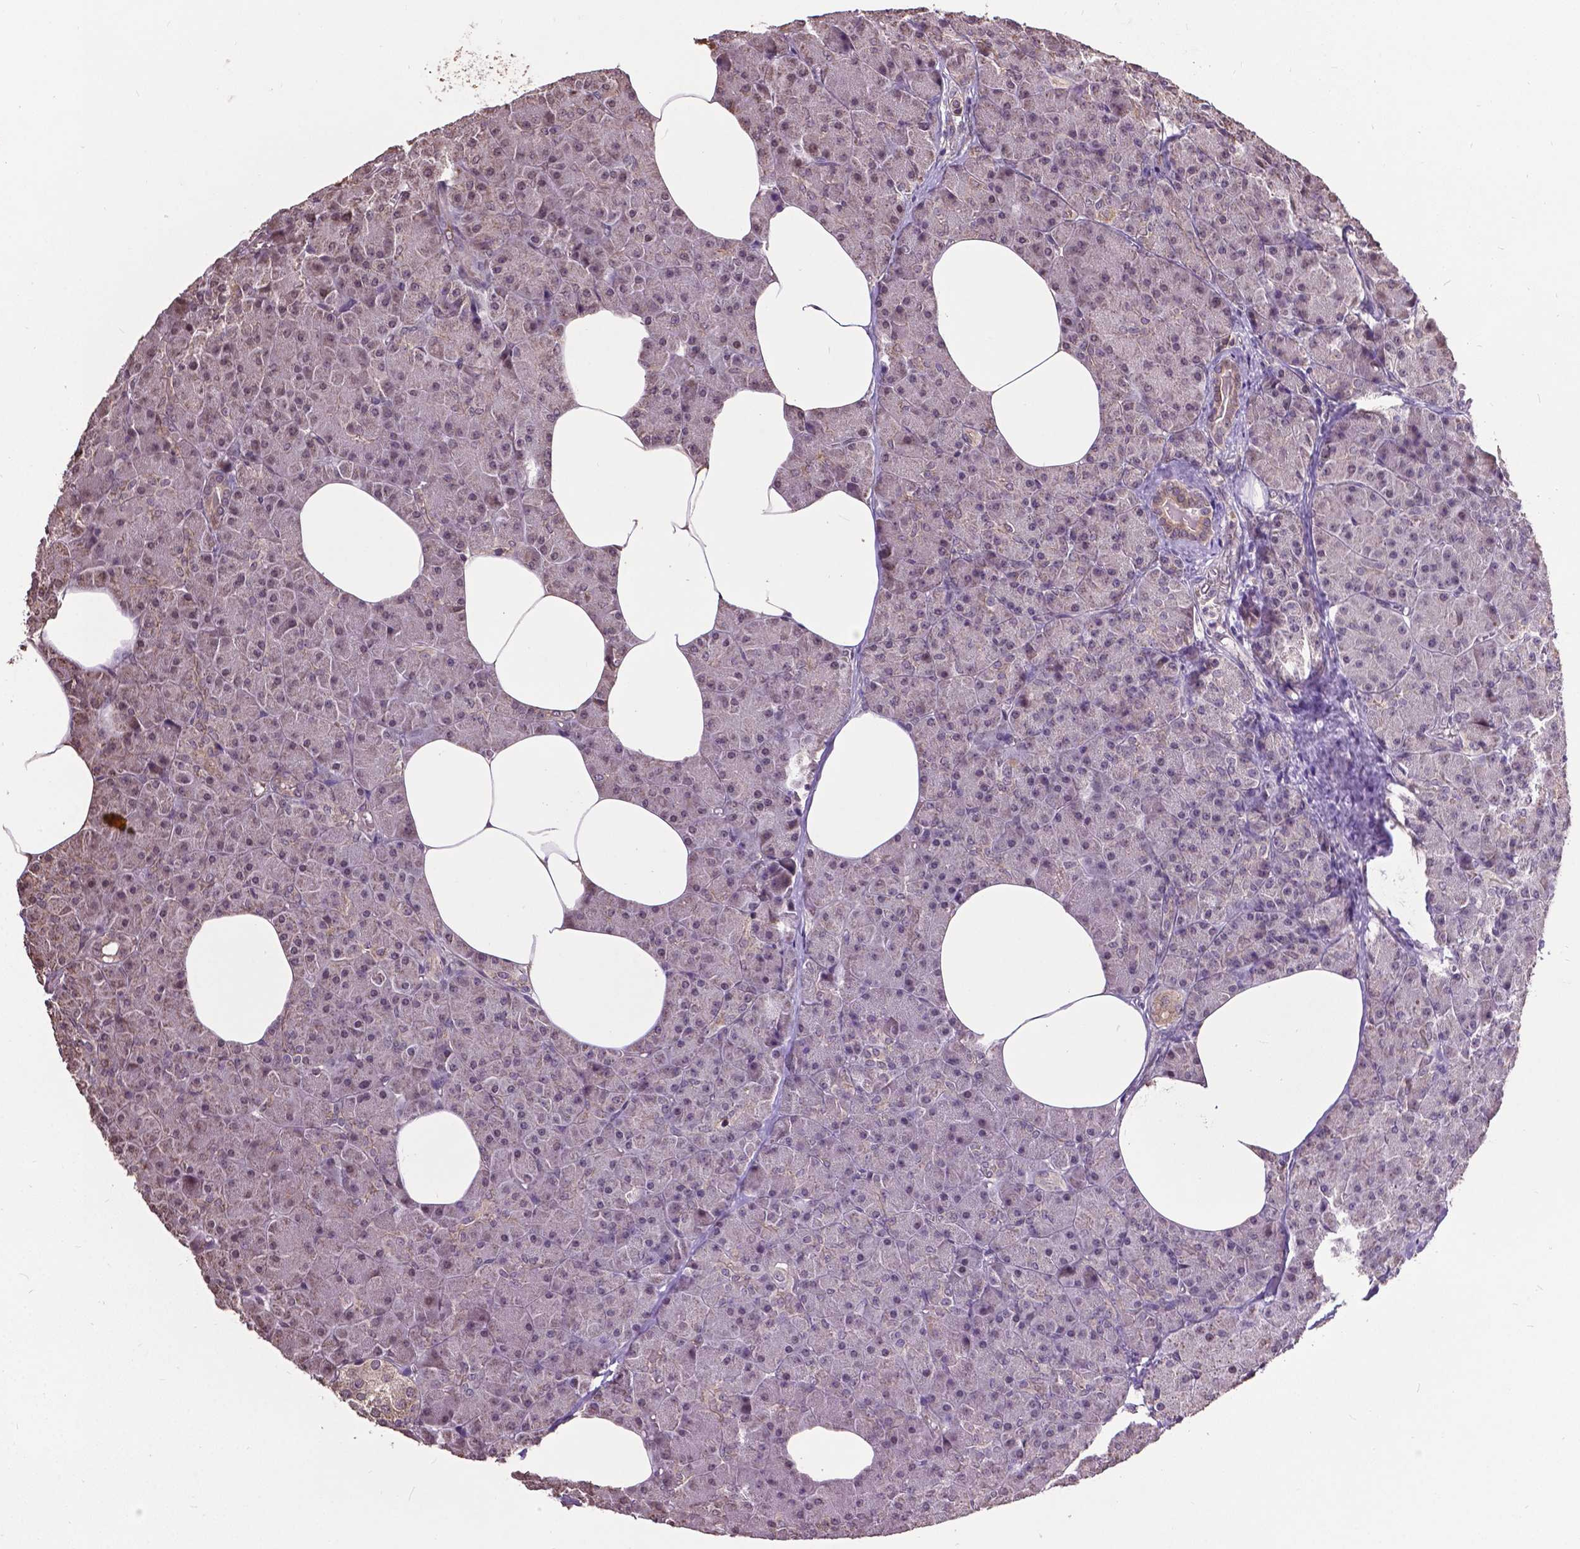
{"staining": {"intensity": "weak", "quantity": "<25%", "location": "cytoplasmic/membranous"}, "tissue": "pancreas", "cell_type": "Exocrine glandular cells", "image_type": "normal", "snomed": [{"axis": "morphology", "description": "Normal tissue, NOS"}, {"axis": "topography", "description": "Pancreas"}], "caption": "A micrograph of pancreas stained for a protein exhibits no brown staining in exocrine glandular cells. (DAB (3,3'-diaminobenzidine) immunohistochemistry with hematoxylin counter stain).", "gene": "GLRA2", "patient": {"sex": "female", "age": 45}}